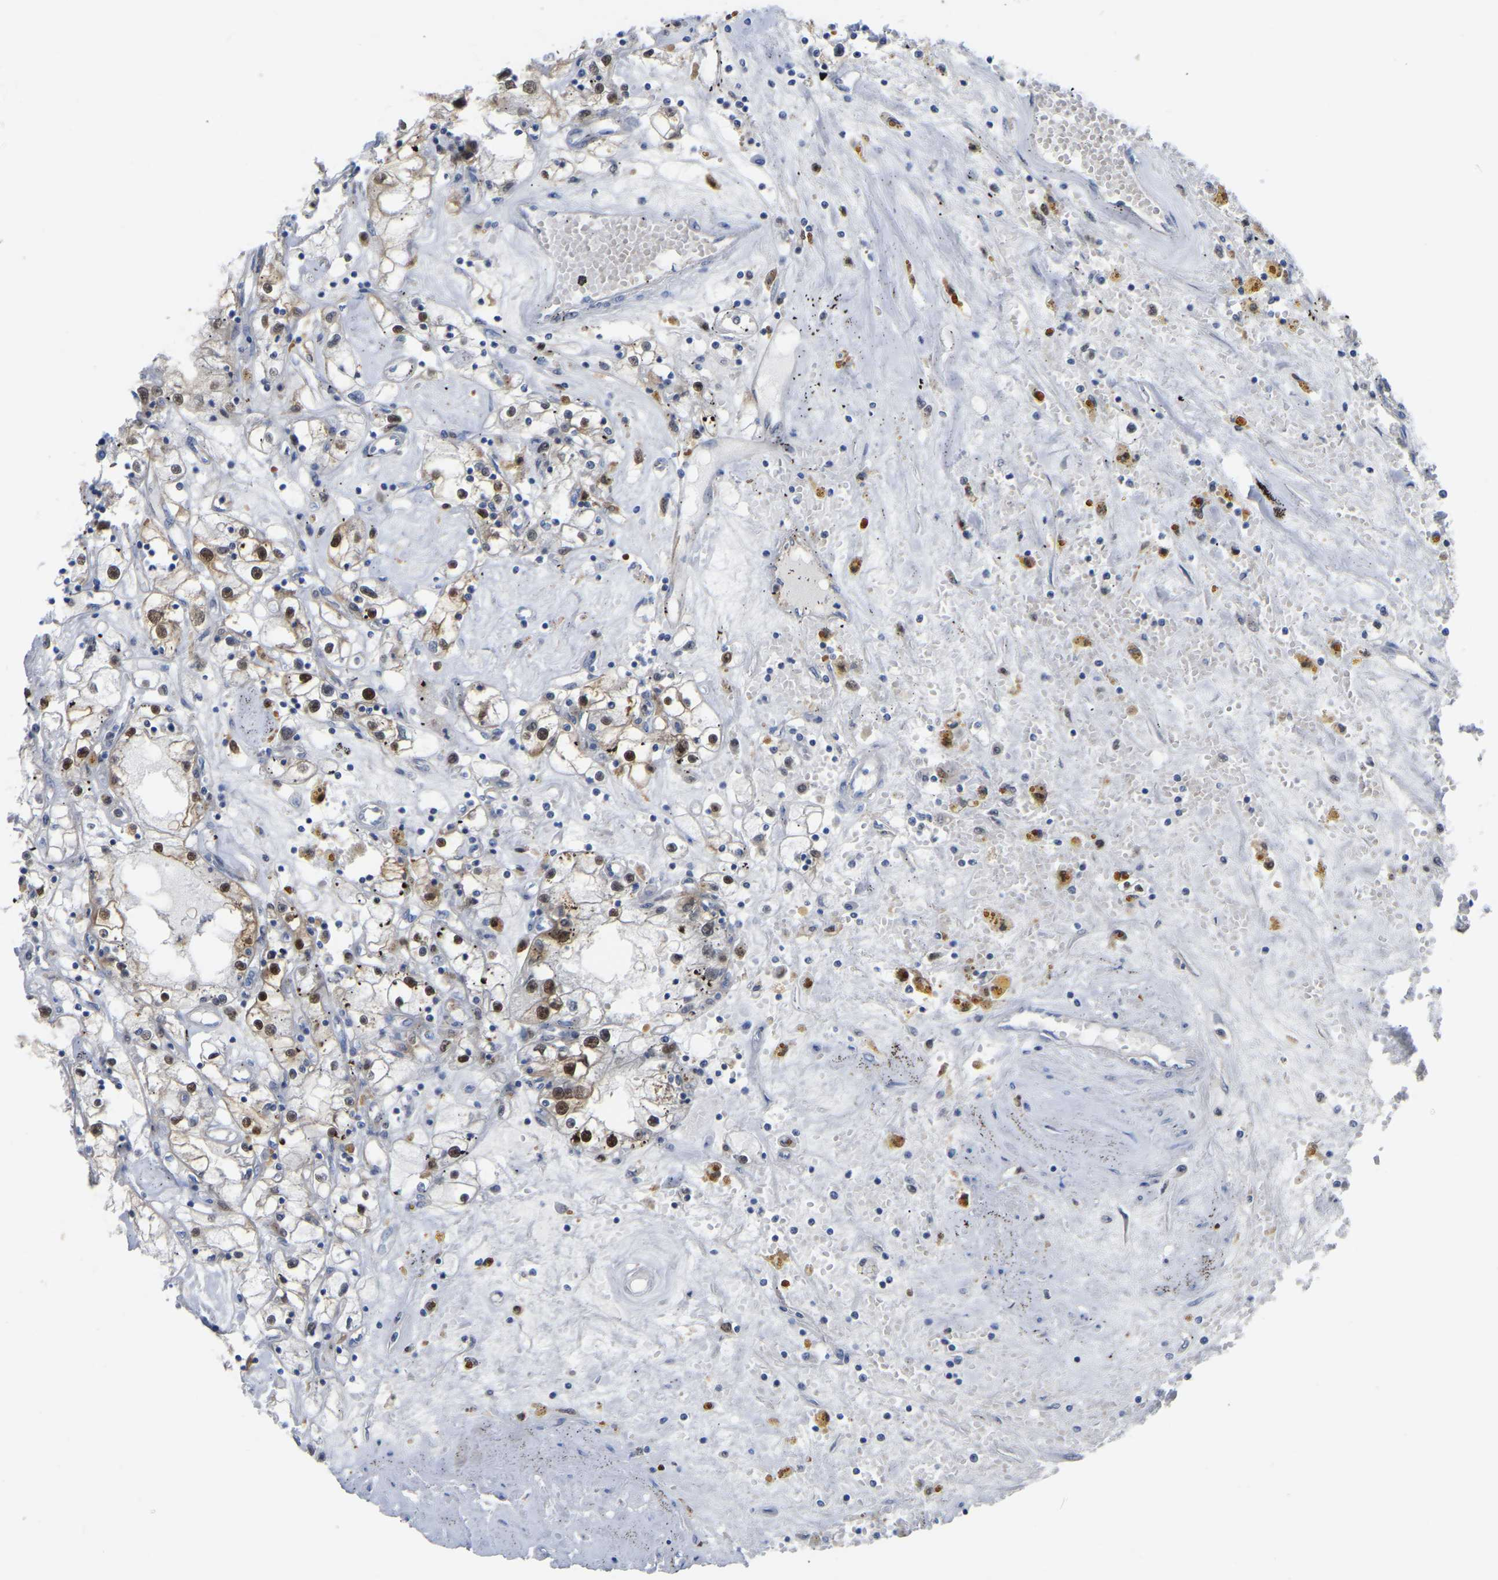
{"staining": {"intensity": "moderate", "quantity": ">75%", "location": "nuclear"}, "tissue": "renal cancer", "cell_type": "Tumor cells", "image_type": "cancer", "snomed": [{"axis": "morphology", "description": "Adenocarcinoma, NOS"}, {"axis": "topography", "description": "Kidney"}], "caption": "Tumor cells exhibit medium levels of moderate nuclear positivity in approximately >75% of cells in human adenocarcinoma (renal).", "gene": "KLRG2", "patient": {"sex": "male", "age": 56}}